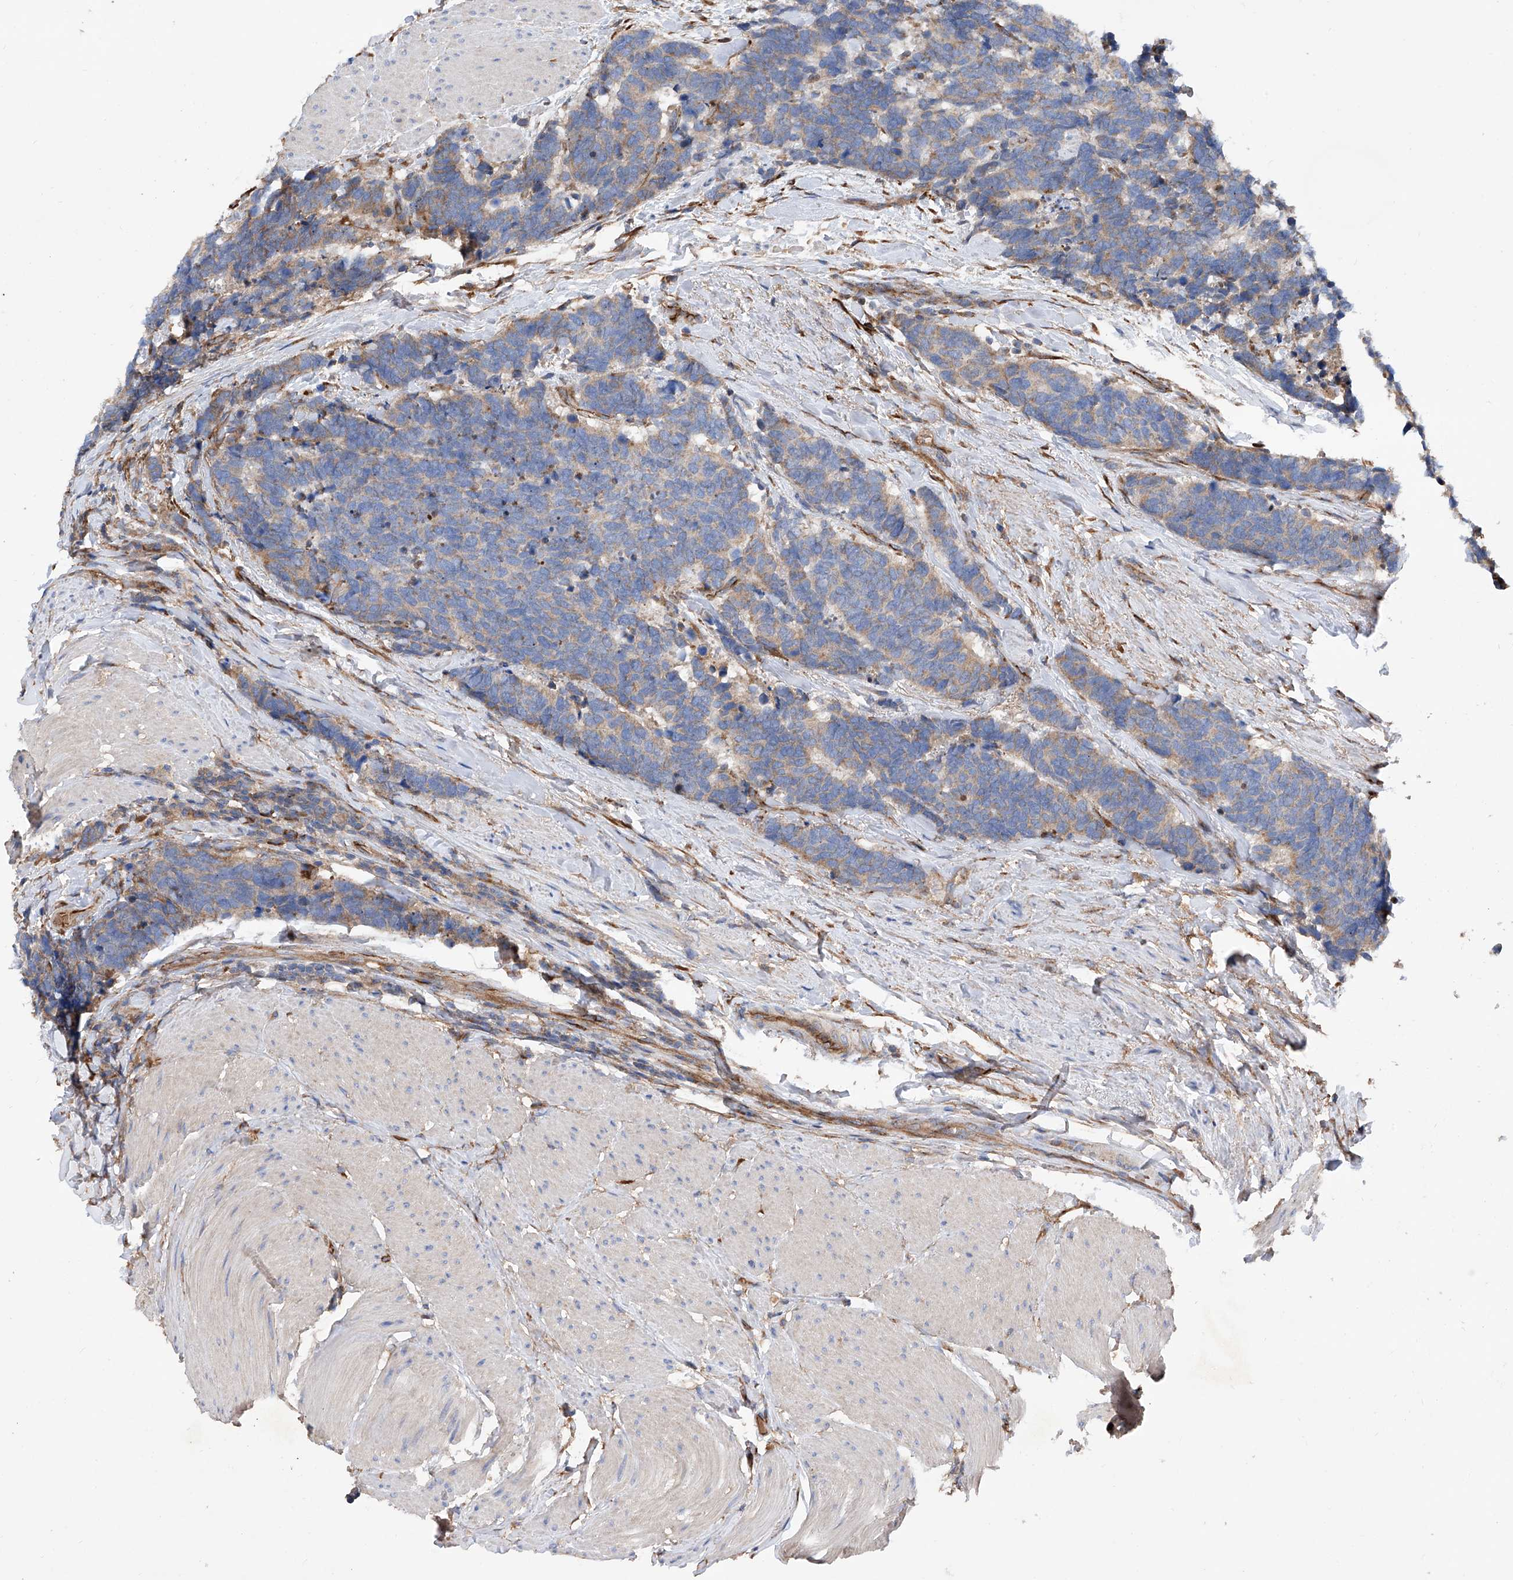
{"staining": {"intensity": "weak", "quantity": ">75%", "location": "cytoplasmic/membranous"}, "tissue": "carcinoid", "cell_type": "Tumor cells", "image_type": "cancer", "snomed": [{"axis": "morphology", "description": "Carcinoma, NOS"}, {"axis": "morphology", "description": "Carcinoid, malignant, NOS"}, {"axis": "topography", "description": "Urinary bladder"}], "caption": "A histopathology image of human carcinoid stained for a protein shows weak cytoplasmic/membranous brown staining in tumor cells.", "gene": "INPP5B", "patient": {"sex": "male", "age": 57}}